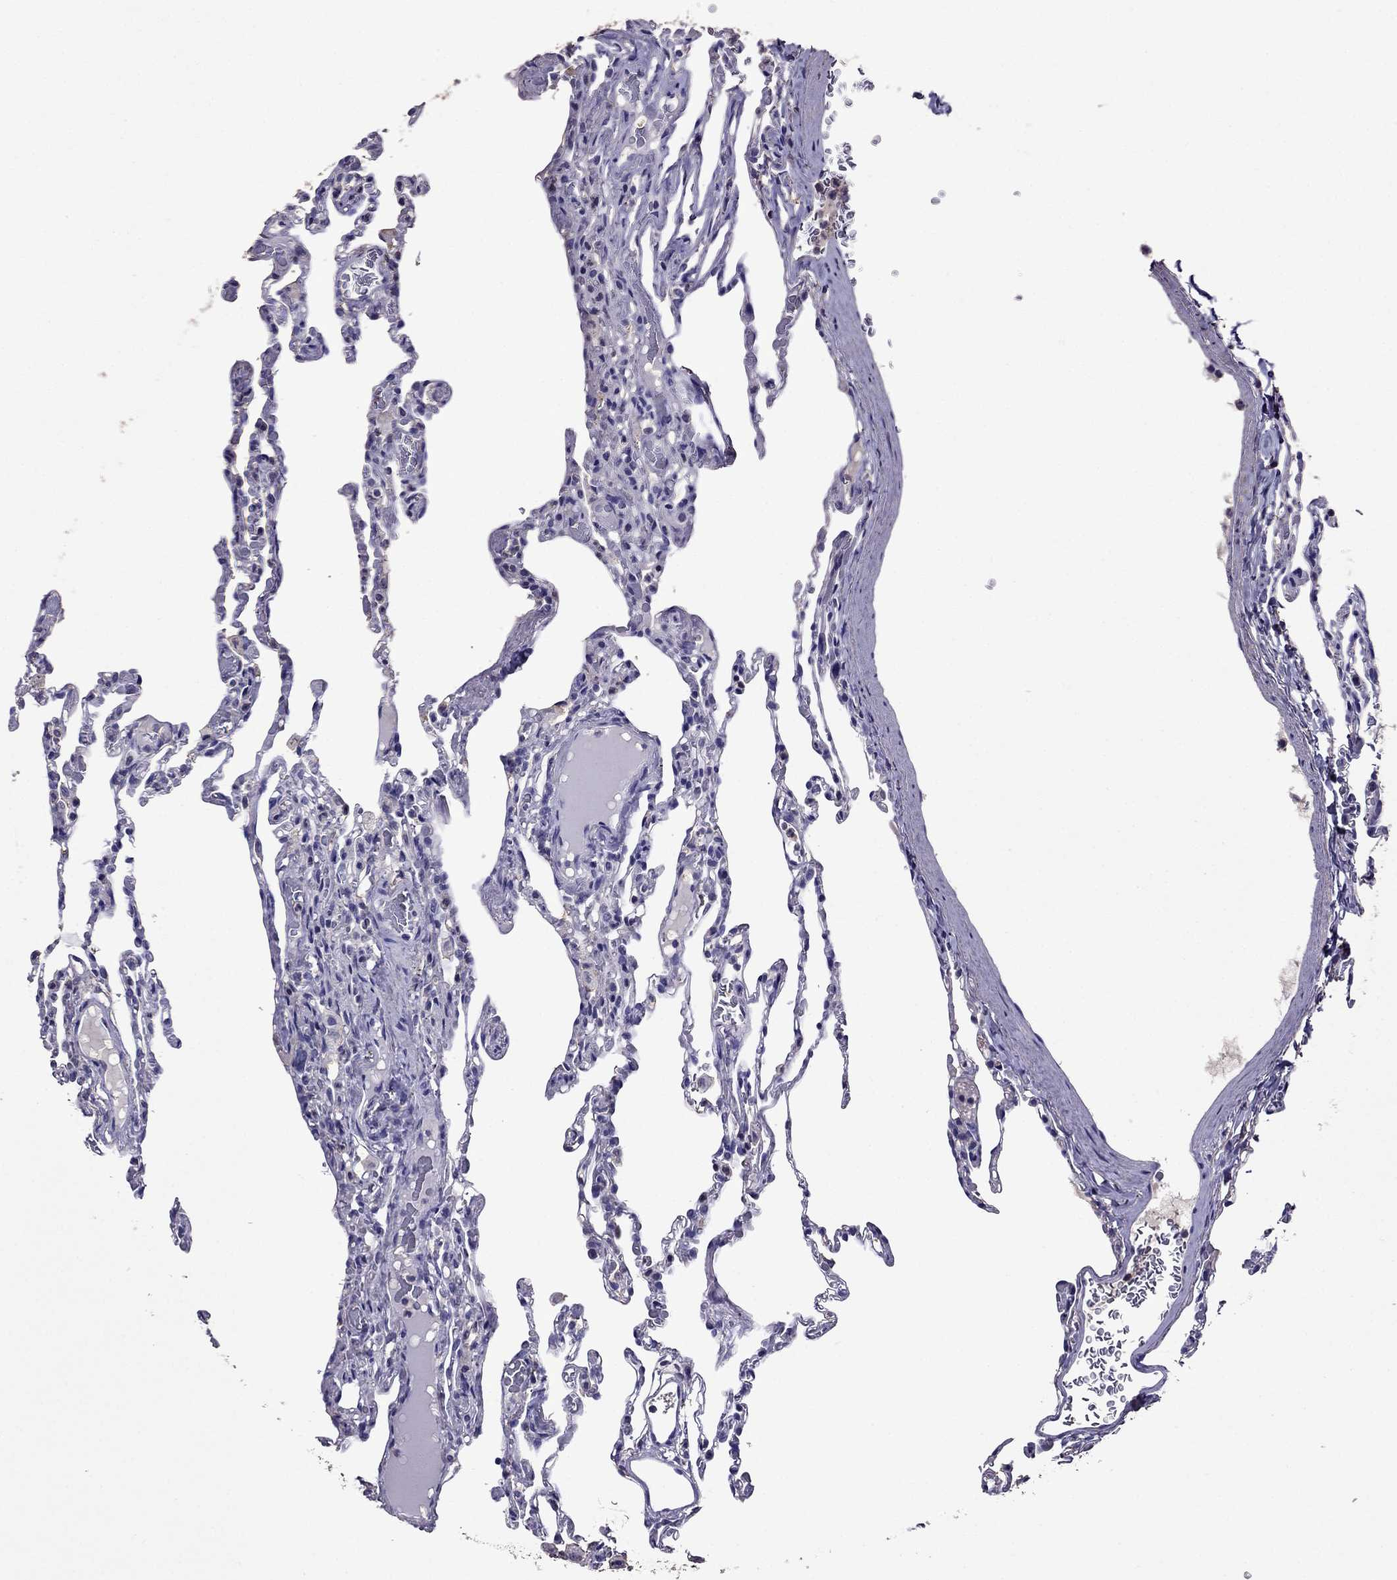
{"staining": {"intensity": "negative", "quantity": "none", "location": "none"}, "tissue": "lung", "cell_type": "Alveolar cells", "image_type": "normal", "snomed": [{"axis": "morphology", "description": "Normal tissue, NOS"}, {"axis": "topography", "description": "Lung"}], "caption": "Immunohistochemistry (IHC) micrograph of normal lung: lung stained with DAB reveals no significant protein expression in alveolar cells.", "gene": "NKX3", "patient": {"sex": "female", "age": 43}}